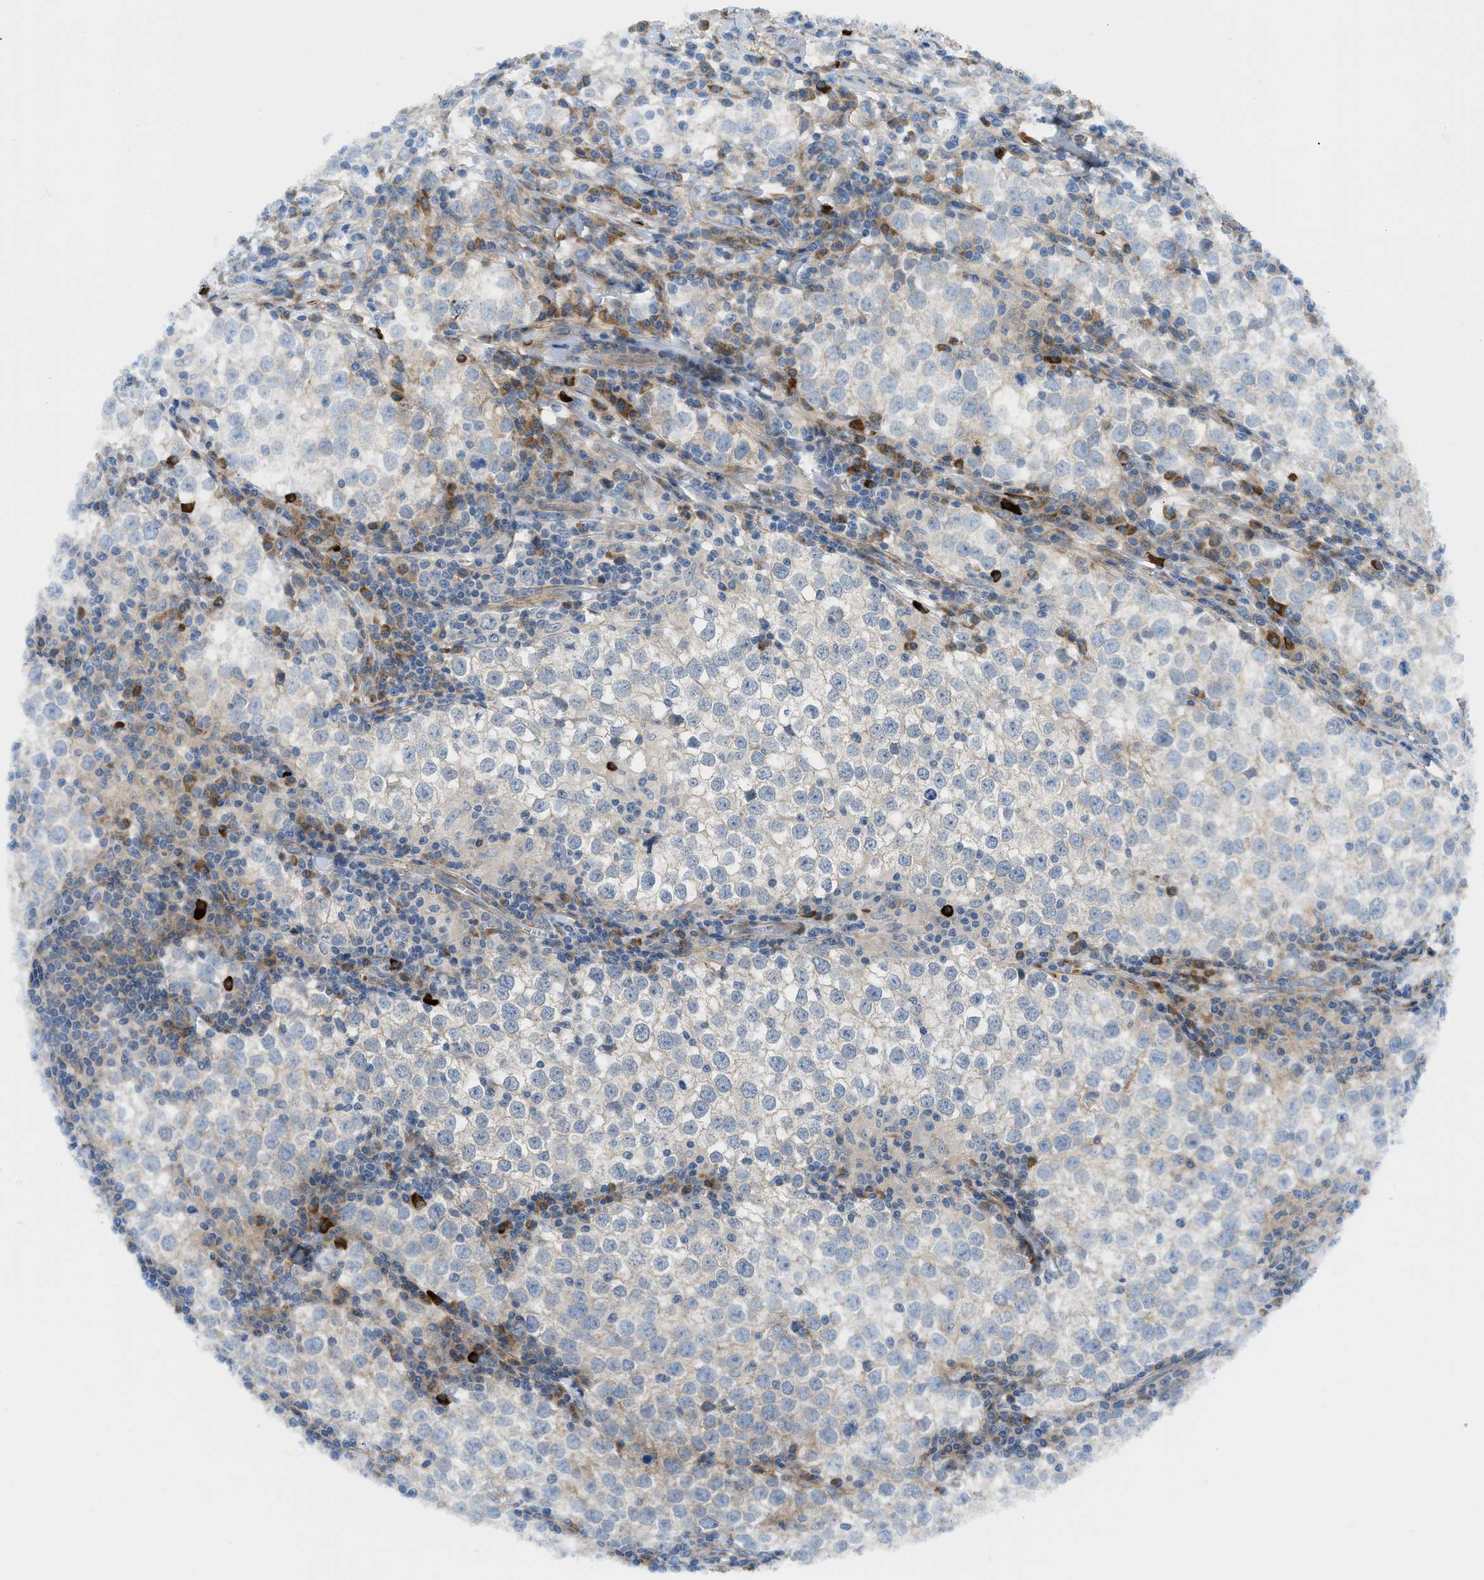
{"staining": {"intensity": "negative", "quantity": "none", "location": "none"}, "tissue": "testis cancer", "cell_type": "Tumor cells", "image_type": "cancer", "snomed": [{"axis": "morphology", "description": "Seminoma, NOS"}, {"axis": "morphology", "description": "Carcinoma, Embryonal, NOS"}, {"axis": "topography", "description": "Testis"}], "caption": "Testis seminoma stained for a protein using immunohistochemistry displays no staining tumor cells.", "gene": "BMPR1A", "patient": {"sex": "male", "age": 36}}